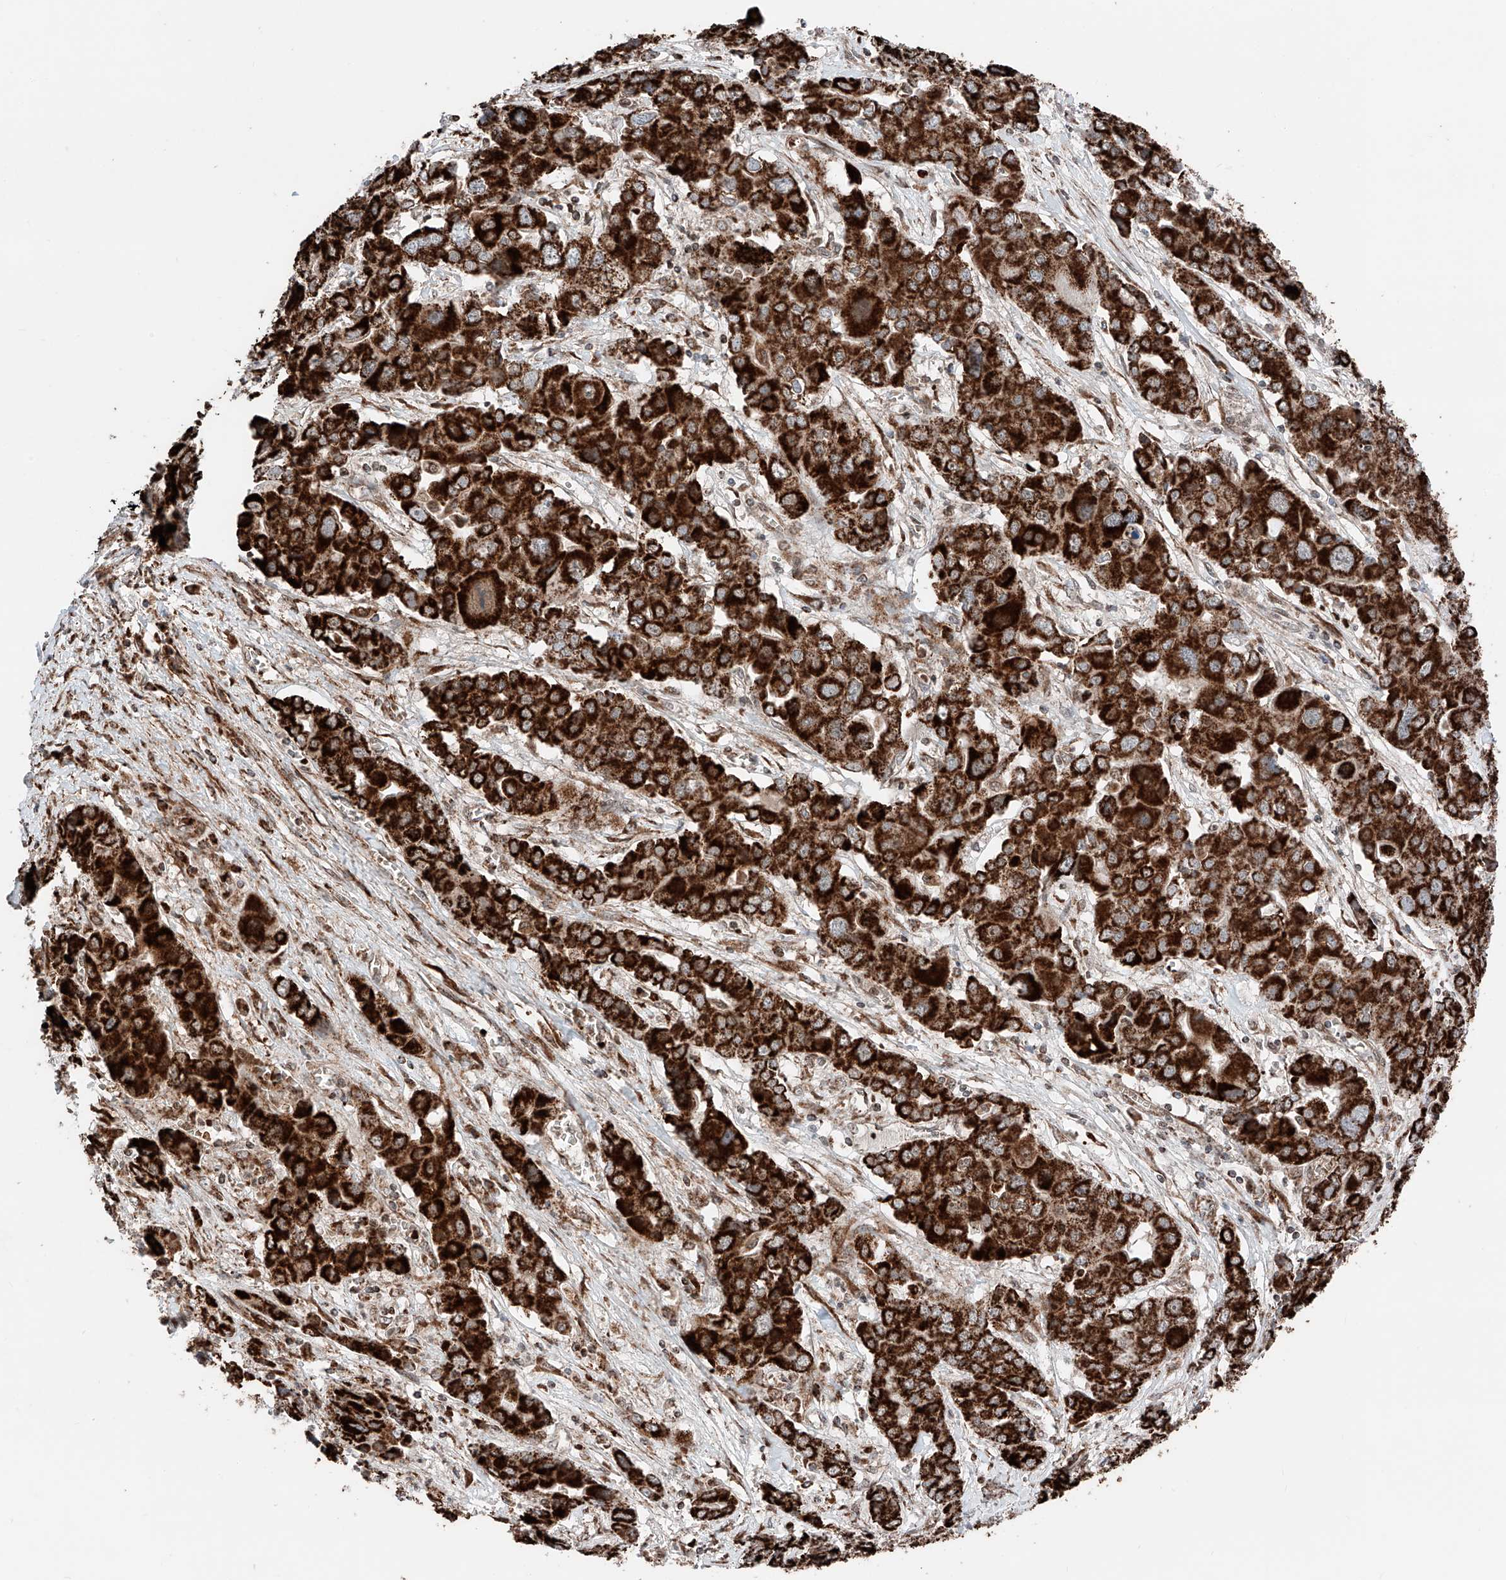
{"staining": {"intensity": "strong", "quantity": ">75%", "location": "cytoplasmic/membranous"}, "tissue": "liver cancer", "cell_type": "Tumor cells", "image_type": "cancer", "snomed": [{"axis": "morphology", "description": "Cholangiocarcinoma"}, {"axis": "topography", "description": "Liver"}], "caption": "Immunohistochemistry (DAB (3,3'-diaminobenzidine)) staining of liver cancer demonstrates strong cytoplasmic/membranous protein positivity in about >75% of tumor cells. Ihc stains the protein of interest in brown and the nuclei are stained blue.", "gene": "ZSCAN29", "patient": {"sex": "male", "age": 67}}